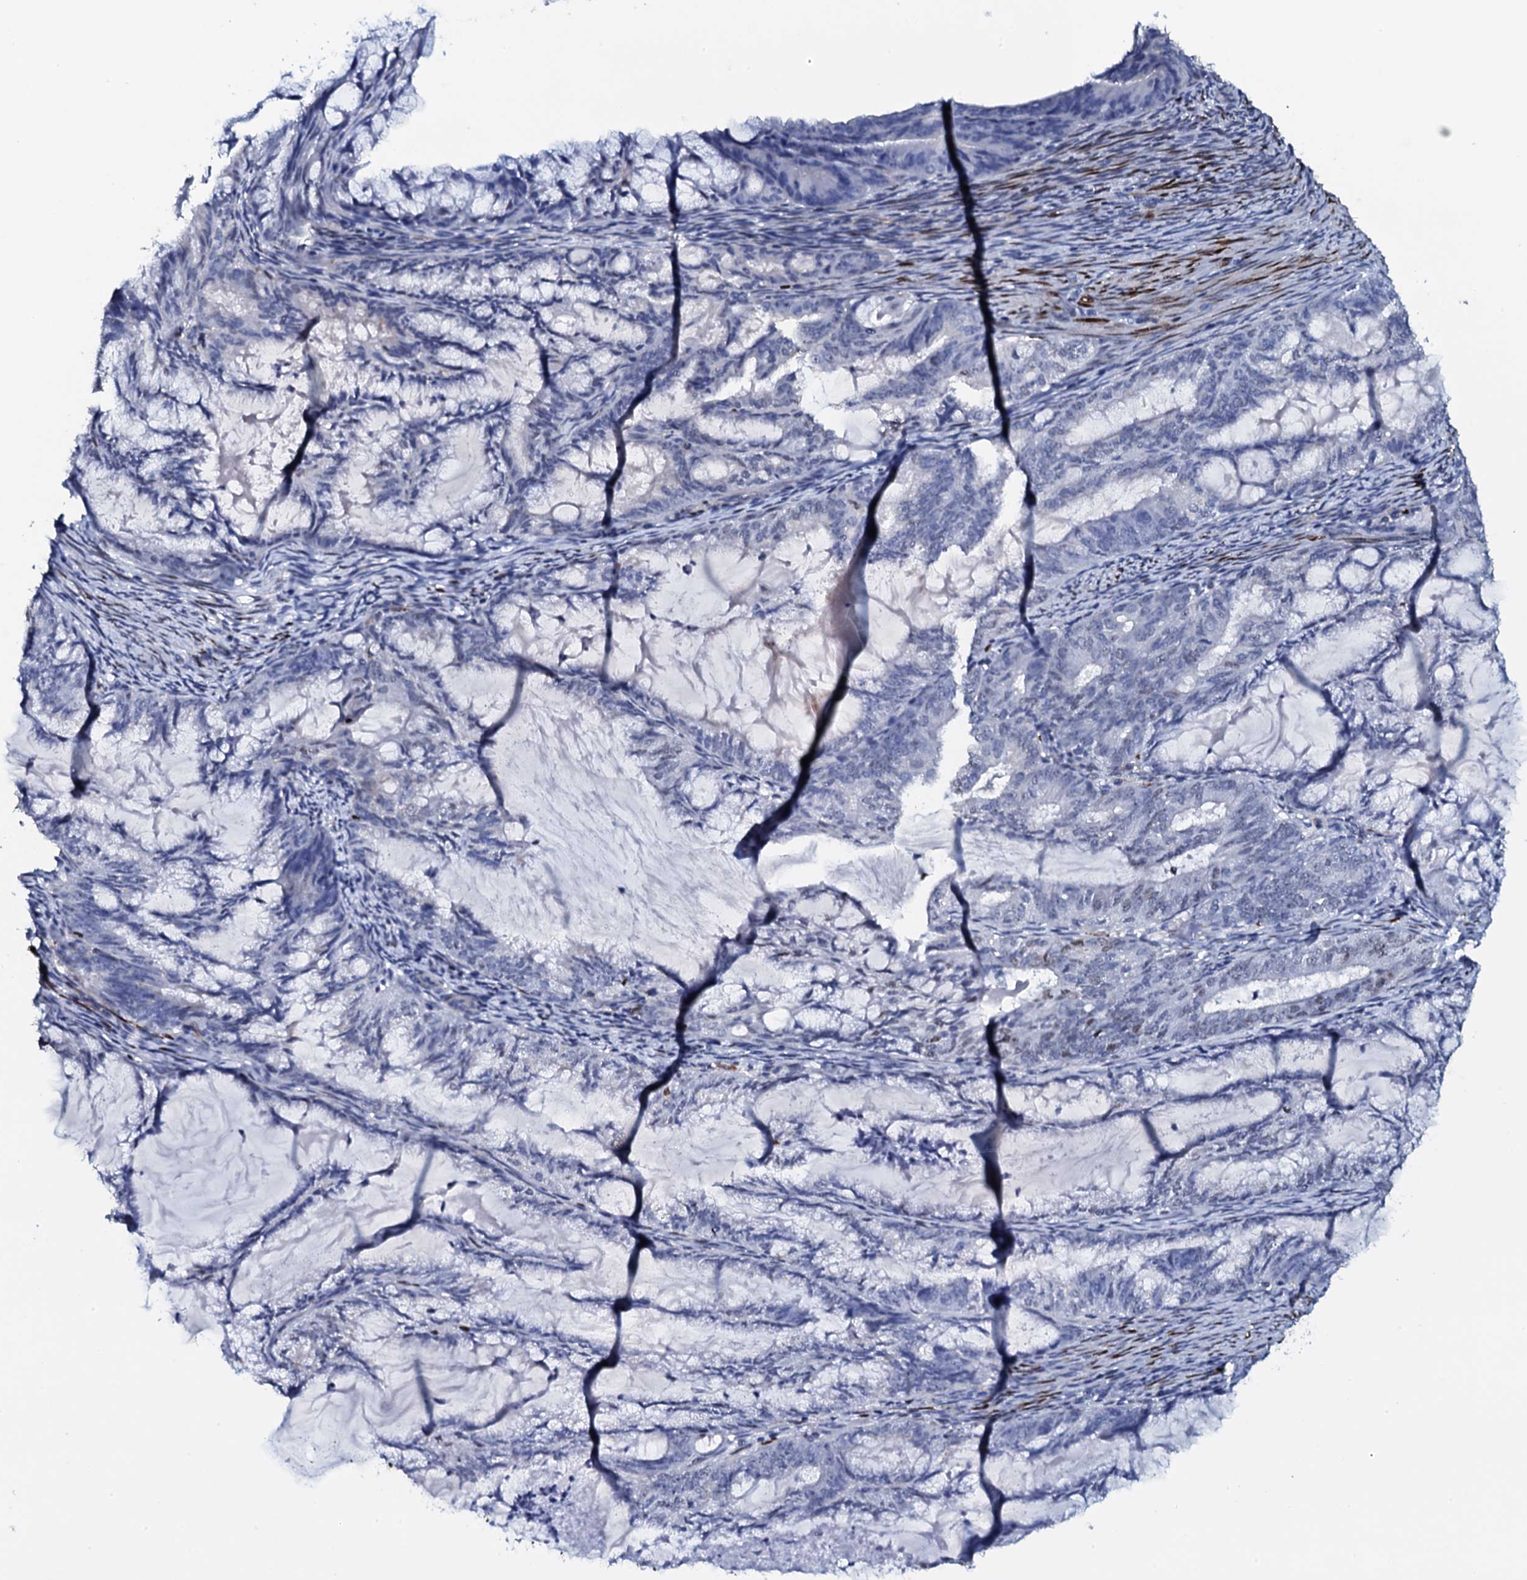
{"staining": {"intensity": "negative", "quantity": "none", "location": "none"}, "tissue": "endometrial cancer", "cell_type": "Tumor cells", "image_type": "cancer", "snomed": [{"axis": "morphology", "description": "Adenocarcinoma, NOS"}, {"axis": "topography", "description": "Endometrium"}], "caption": "Immunohistochemistry photomicrograph of human endometrial cancer (adenocarcinoma) stained for a protein (brown), which demonstrates no expression in tumor cells. (DAB (3,3'-diaminobenzidine) IHC visualized using brightfield microscopy, high magnification).", "gene": "NPM2", "patient": {"sex": "female", "age": 86}}